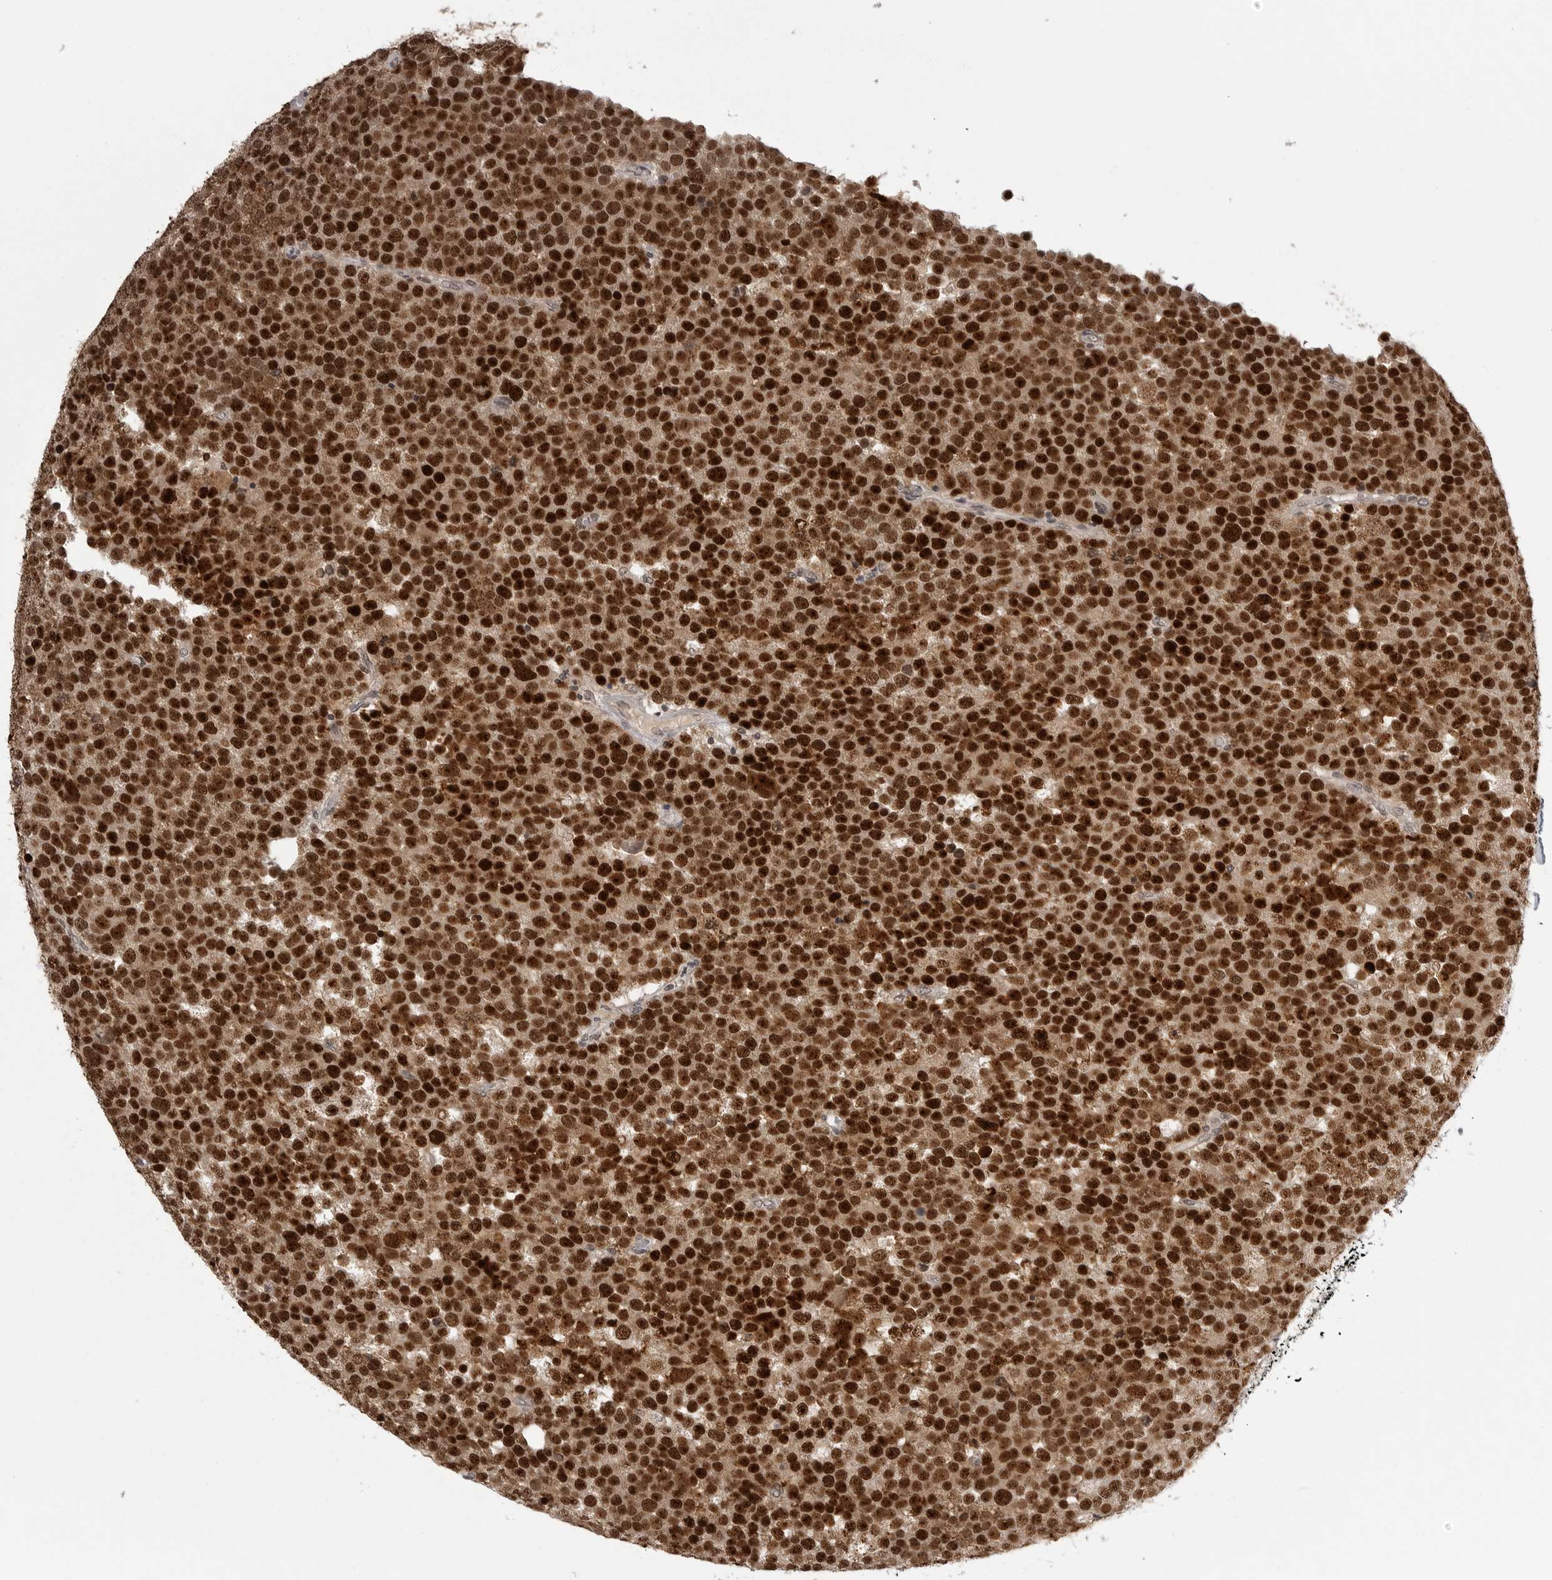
{"staining": {"intensity": "strong", "quantity": ">75%", "location": "cytoplasmic/membranous,nuclear"}, "tissue": "testis cancer", "cell_type": "Tumor cells", "image_type": "cancer", "snomed": [{"axis": "morphology", "description": "Seminoma, NOS"}, {"axis": "topography", "description": "Testis"}], "caption": "This is a photomicrograph of immunohistochemistry staining of testis seminoma, which shows strong staining in the cytoplasmic/membranous and nuclear of tumor cells.", "gene": "PEG3", "patient": {"sex": "male", "age": 71}}